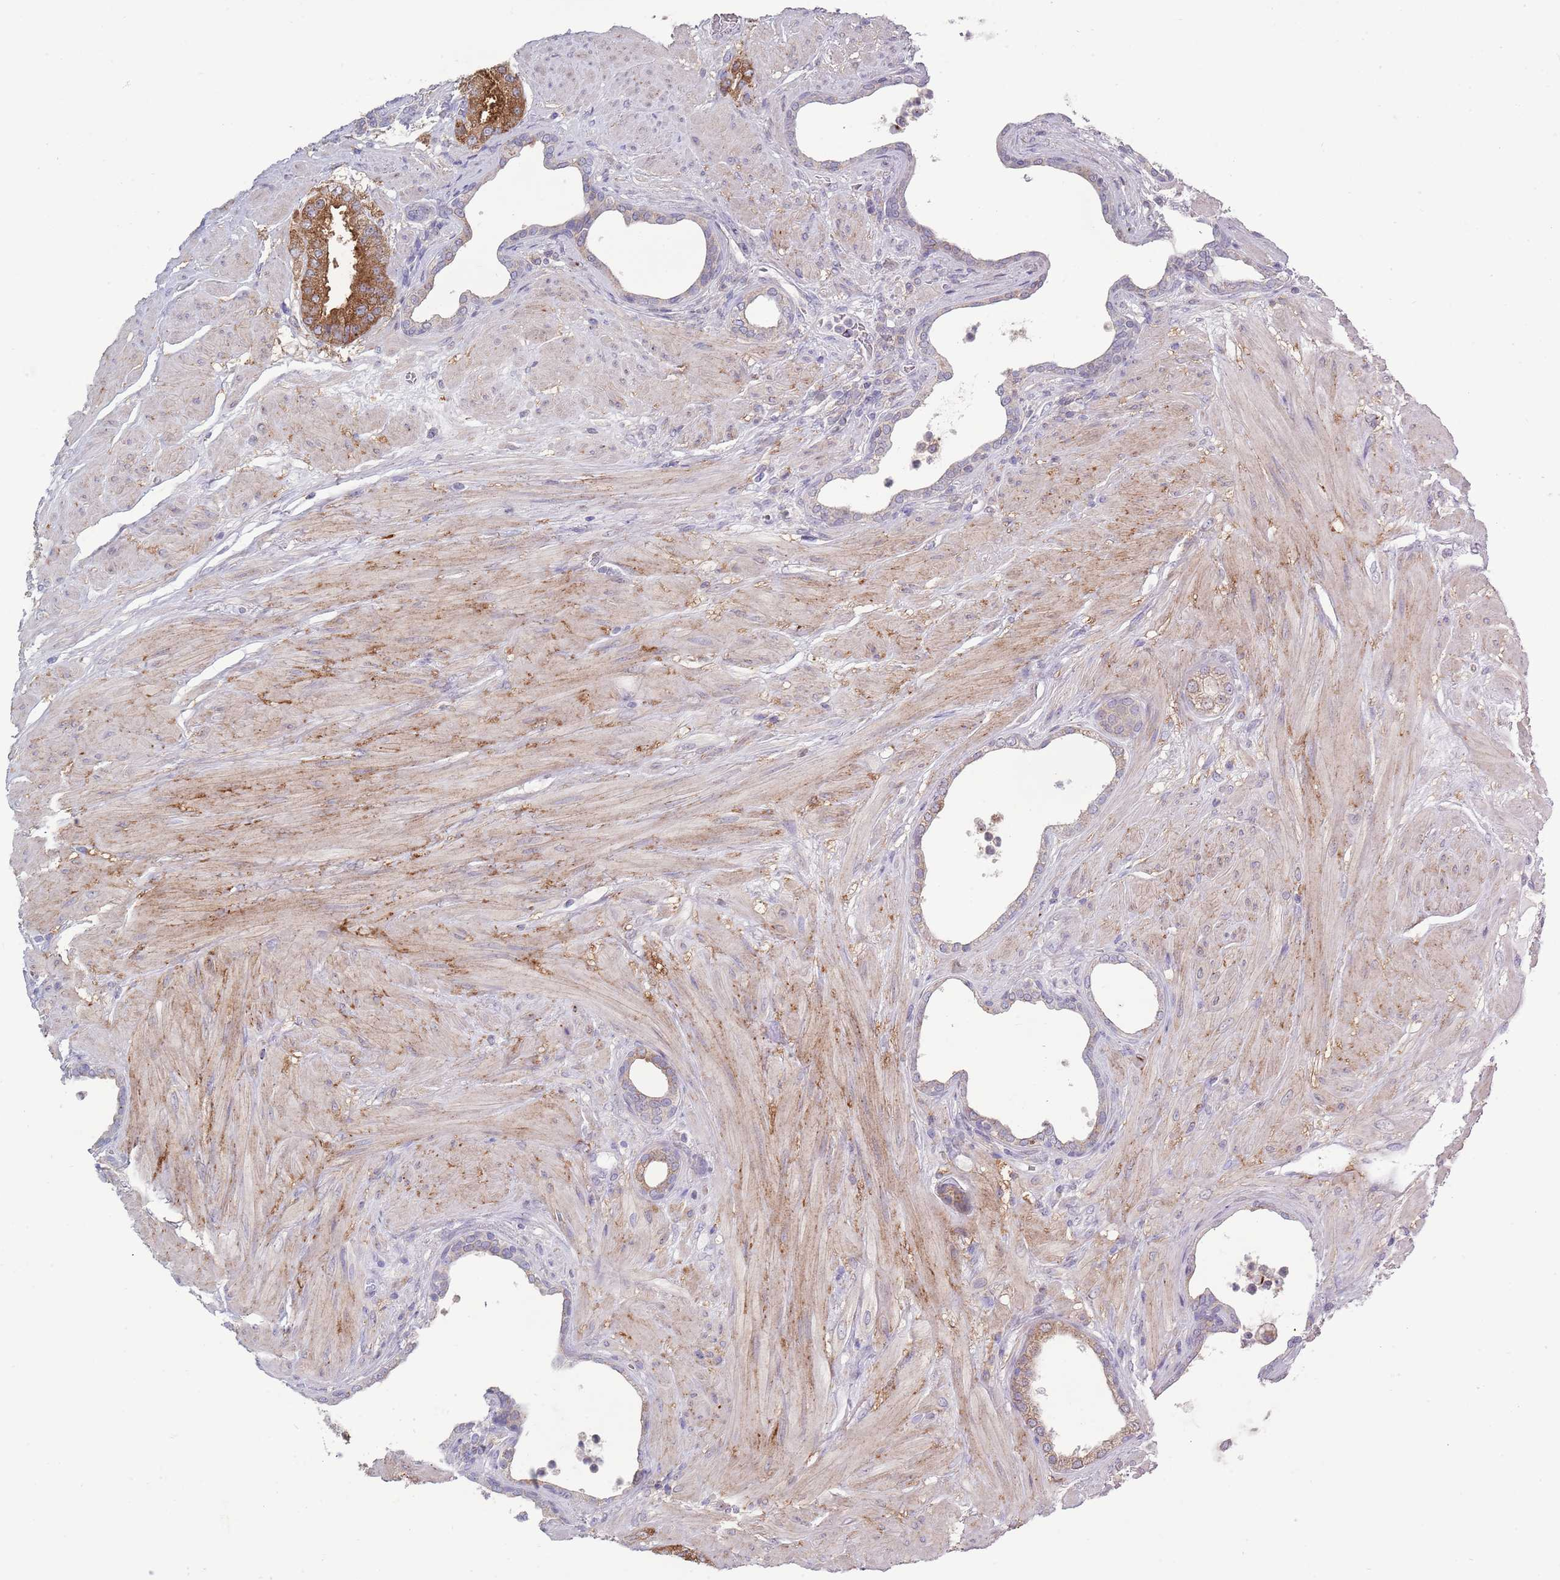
{"staining": {"intensity": "moderate", "quantity": ">75%", "location": "cytoplasmic/membranous"}, "tissue": "prostate cancer", "cell_type": "Tumor cells", "image_type": "cancer", "snomed": [{"axis": "morphology", "description": "Adenocarcinoma, High grade"}, {"axis": "topography", "description": "Prostate"}], "caption": "Immunohistochemical staining of human prostate cancer reveals medium levels of moderate cytoplasmic/membranous protein positivity in approximately >75% of tumor cells.", "gene": "ACSBG1", "patient": {"sex": "male", "age": 68}}